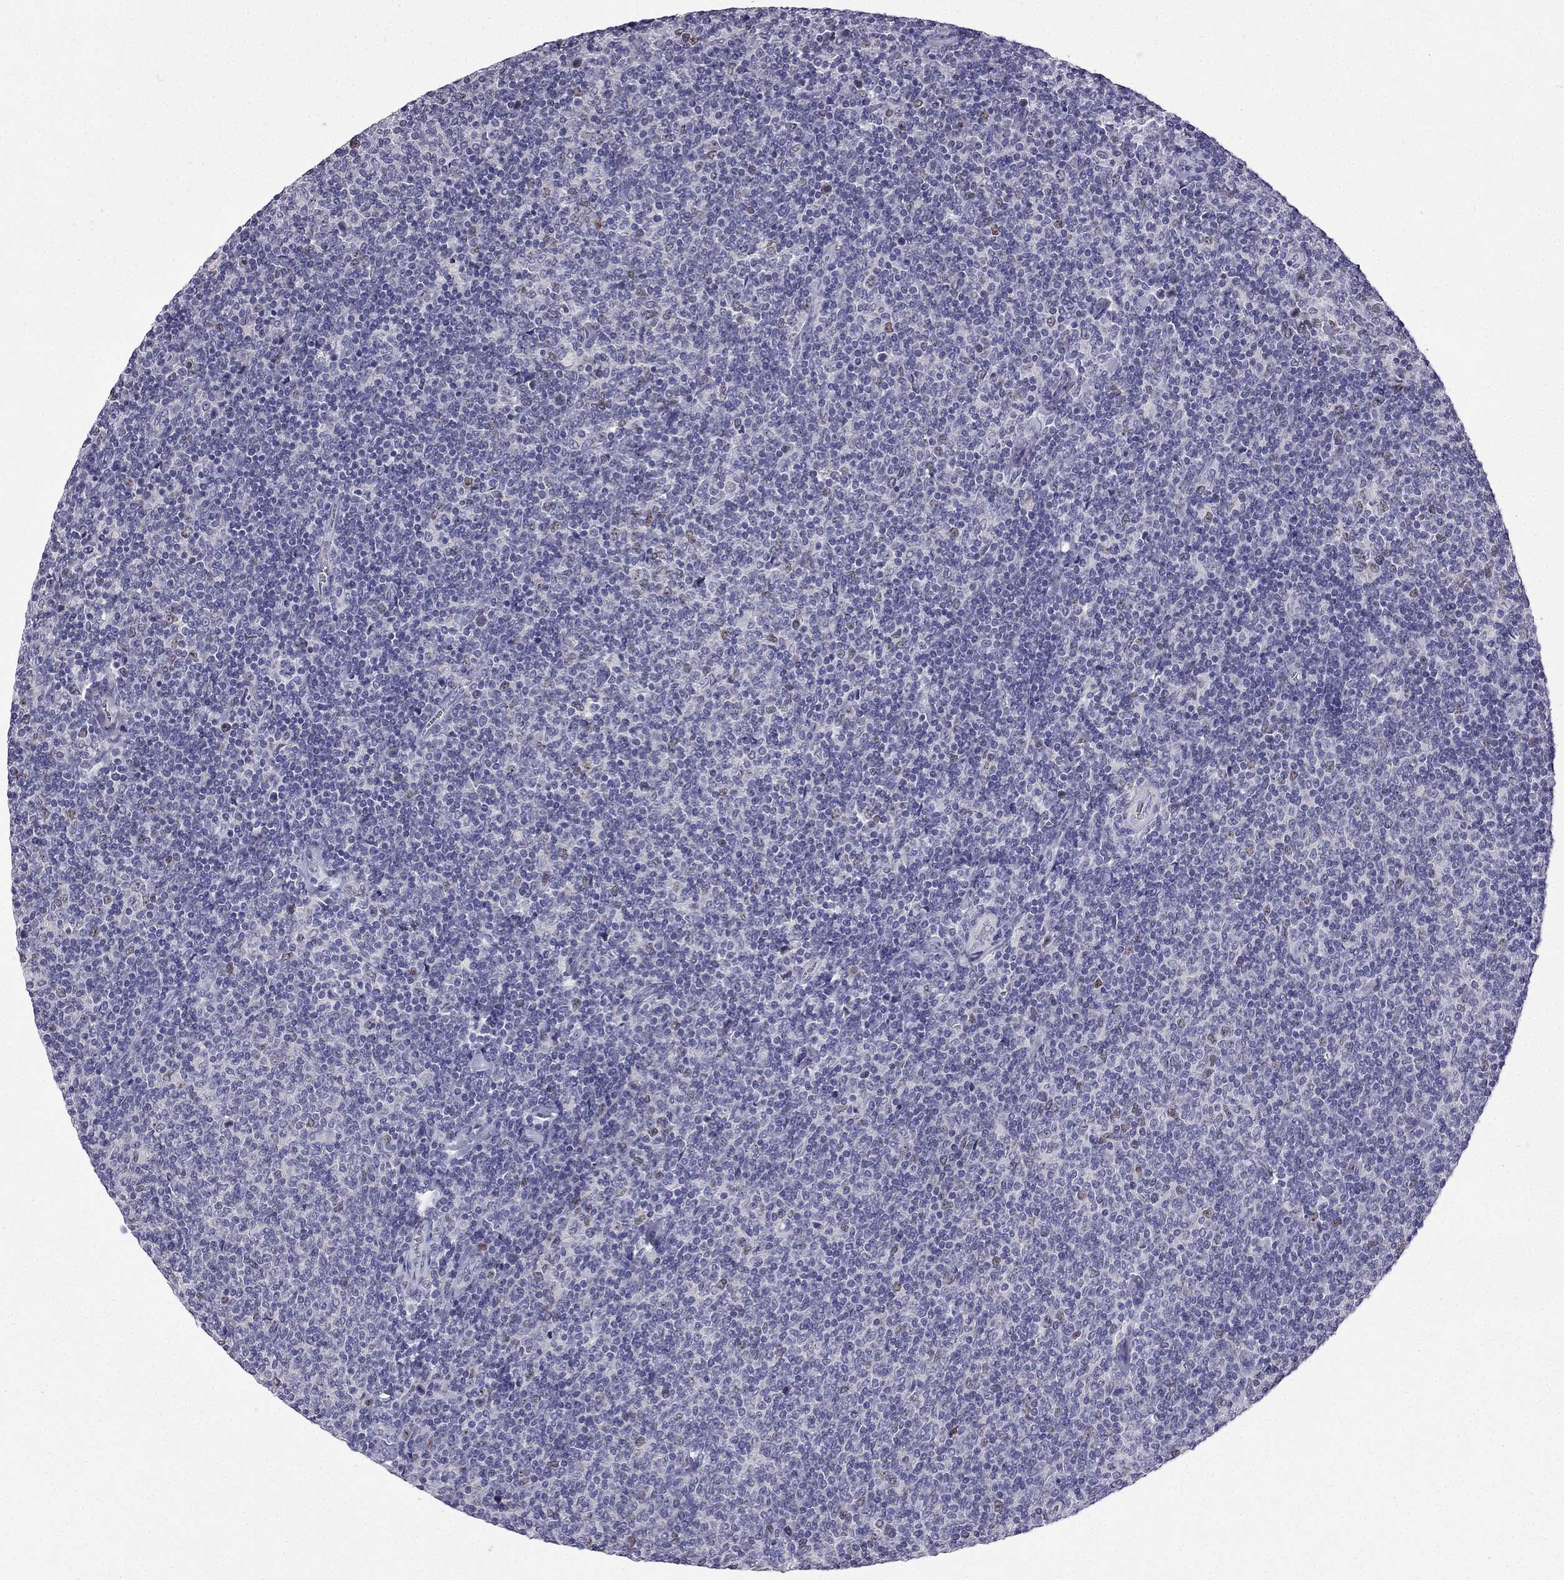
{"staining": {"intensity": "negative", "quantity": "none", "location": "none"}, "tissue": "lymphoma", "cell_type": "Tumor cells", "image_type": "cancer", "snomed": [{"axis": "morphology", "description": "Malignant lymphoma, non-Hodgkin's type, Low grade"}, {"axis": "topography", "description": "Lymph node"}], "caption": "Protein analysis of low-grade malignant lymphoma, non-Hodgkin's type shows no significant expression in tumor cells. The staining was performed using DAB (3,3'-diaminobenzidine) to visualize the protein expression in brown, while the nuclei were stained in blue with hematoxylin (Magnification: 20x).", "gene": "UHRF1", "patient": {"sex": "male", "age": 52}}